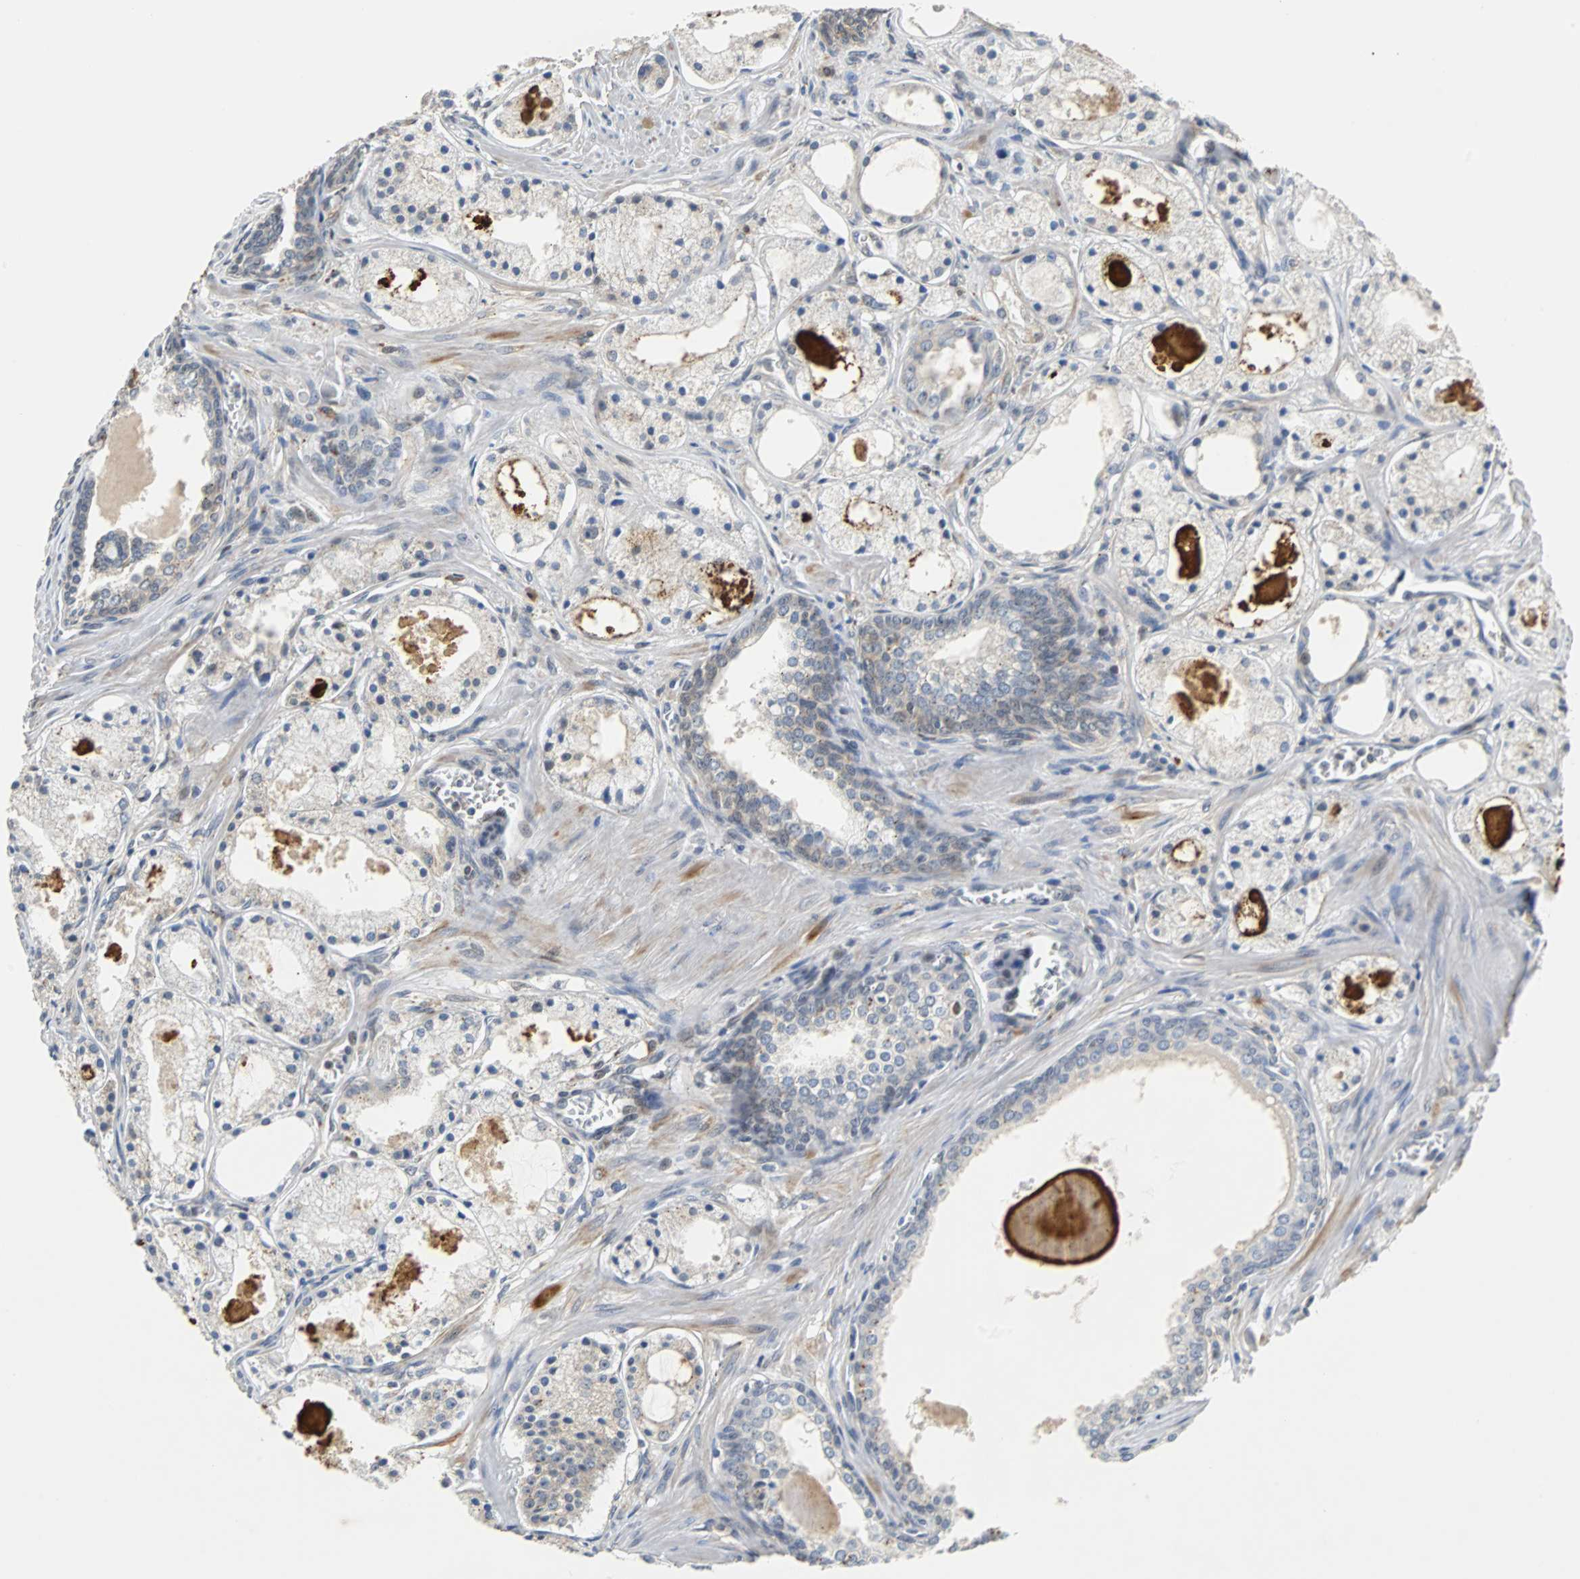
{"staining": {"intensity": "weak", "quantity": ">75%", "location": "cytoplasmic/membranous"}, "tissue": "prostate cancer", "cell_type": "Tumor cells", "image_type": "cancer", "snomed": [{"axis": "morphology", "description": "Adenocarcinoma, Low grade"}, {"axis": "topography", "description": "Prostate"}], "caption": "About >75% of tumor cells in human prostate cancer (adenocarcinoma (low-grade)) demonstrate weak cytoplasmic/membranous protein positivity as visualized by brown immunohistochemical staining.", "gene": "HLX", "patient": {"sex": "male", "age": 57}}